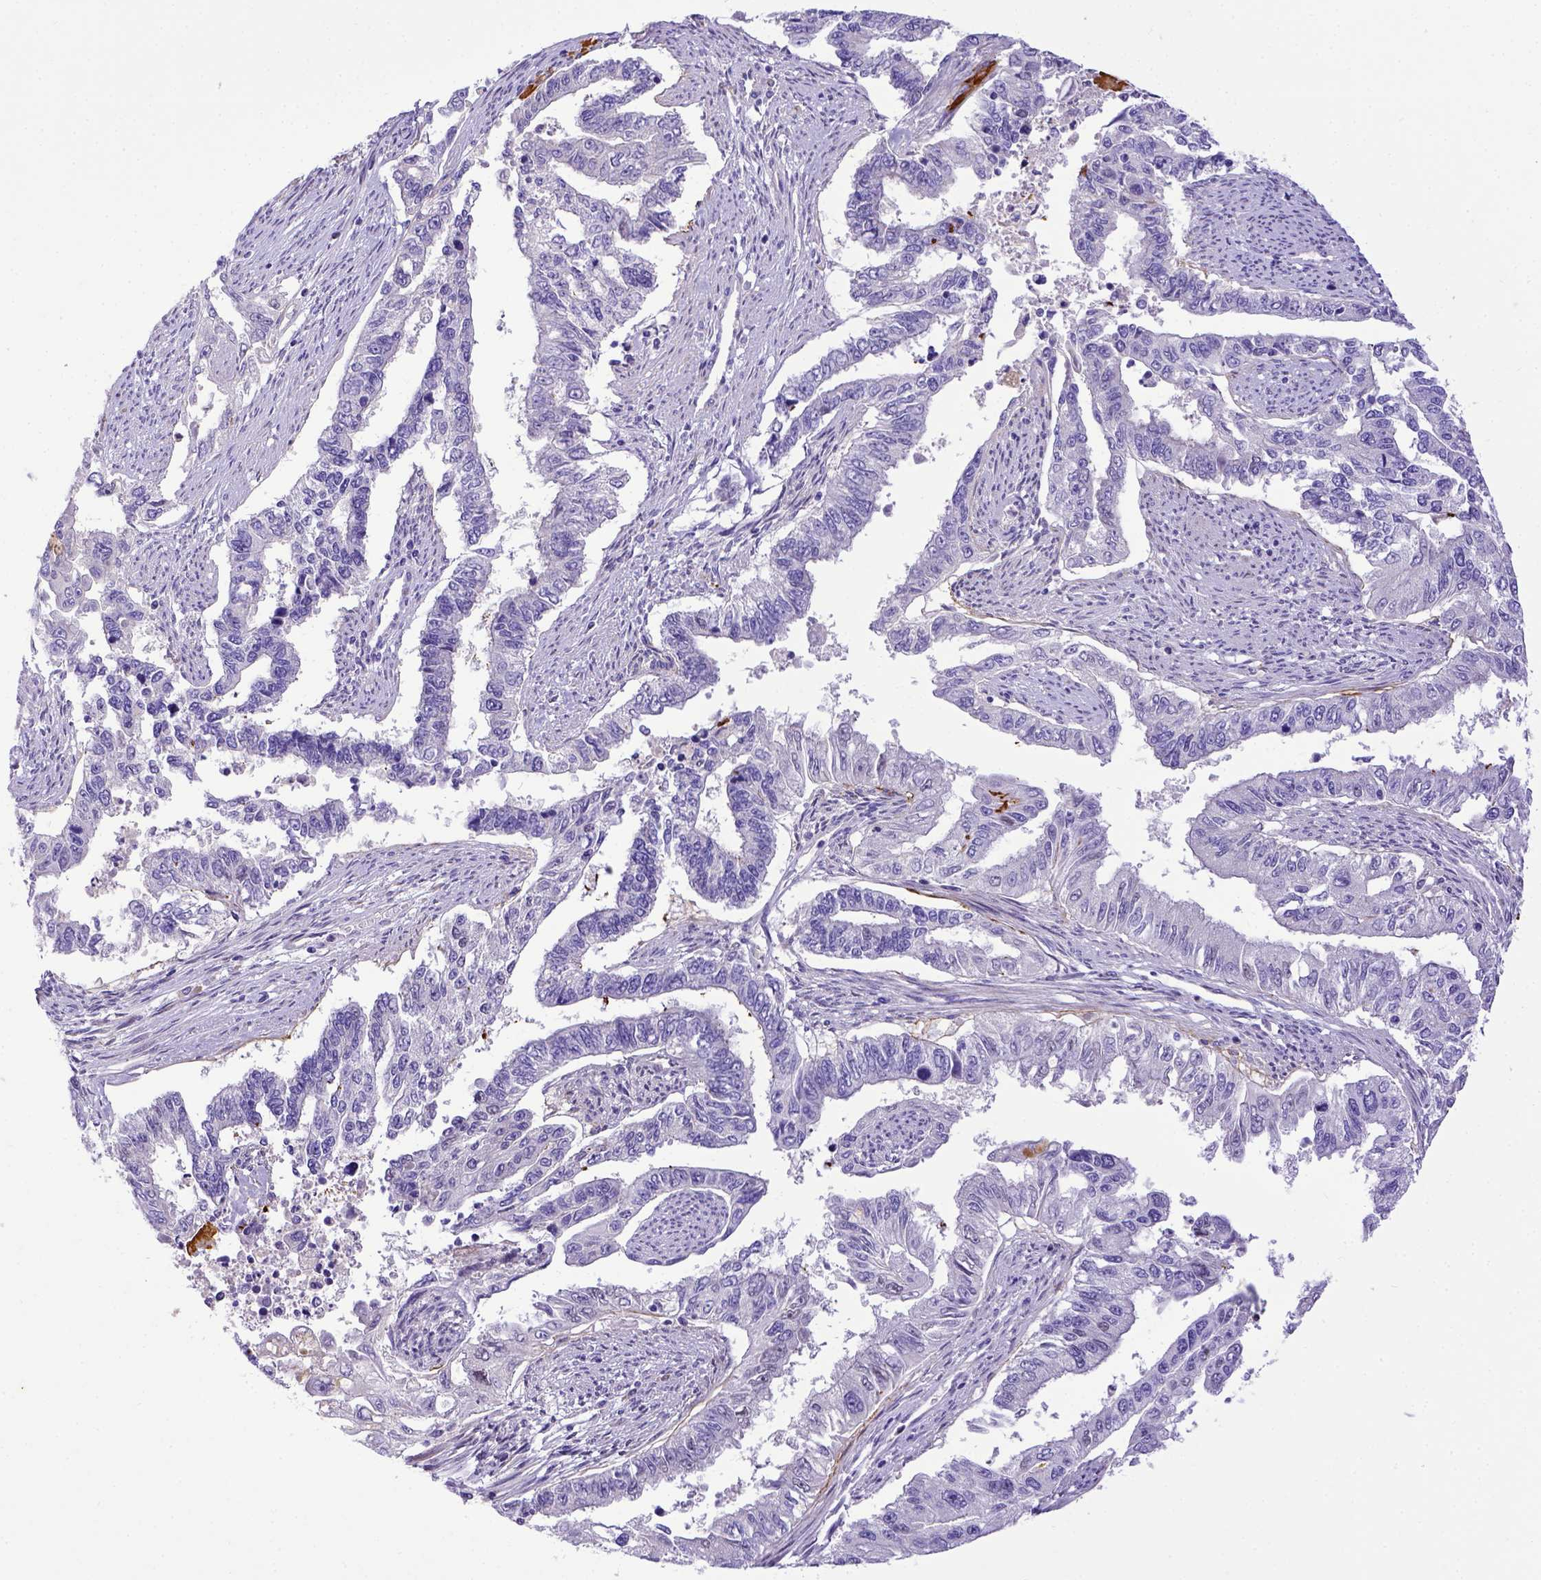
{"staining": {"intensity": "negative", "quantity": "none", "location": "none"}, "tissue": "endometrial cancer", "cell_type": "Tumor cells", "image_type": "cancer", "snomed": [{"axis": "morphology", "description": "Adenocarcinoma, NOS"}, {"axis": "topography", "description": "Uterus"}], "caption": "The immunohistochemistry image has no significant expression in tumor cells of adenocarcinoma (endometrial) tissue. (DAB immunohistochemistry visualized using brightfield microscopy, high magnification).", "gene": "CFAP300", "patient": {"sex": "female", "age": 59}}